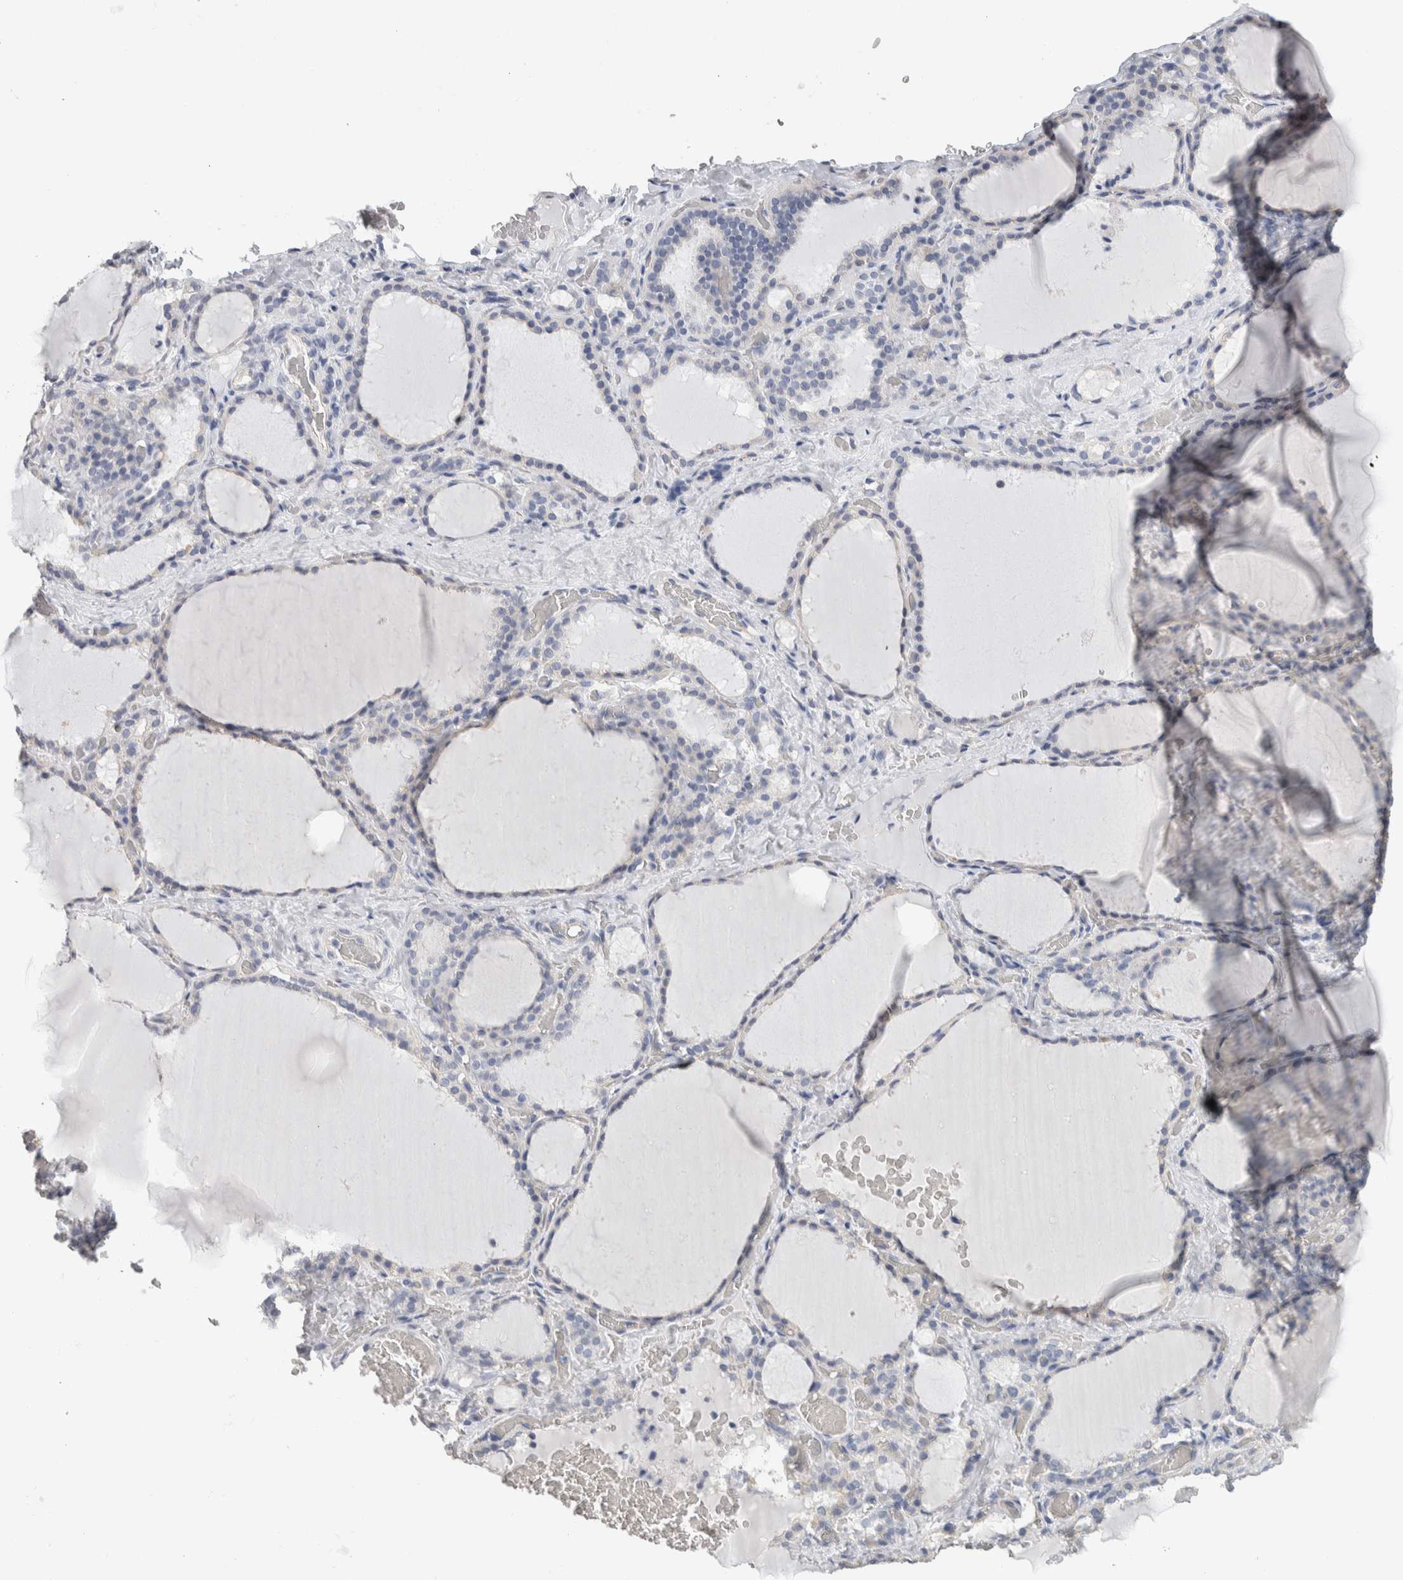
{"staining": {"intensity": "negative", "quantity": "none", "location": "none"}, "tissue": "thyroid gland", "cell_type": "Glandular cells", "image_type": "normal", "snomed": [{"axis": "morphology", "description": "Normal tissue, NOS"}, {"axis": "topography", "description": "Thyroid gland"}], "caption": "A high-resolution histopathology image shows immunohistochemistry staining of unremarkable thyroid gland, which demonstrates no significant expression in glandular cells. (Brightfield microscopy of DAB (3,3'-diaminobenzidine) immunohistochemistry at high magnification).", "gene": "NEFM", "patient": {"sex": "female", "age": 22}}